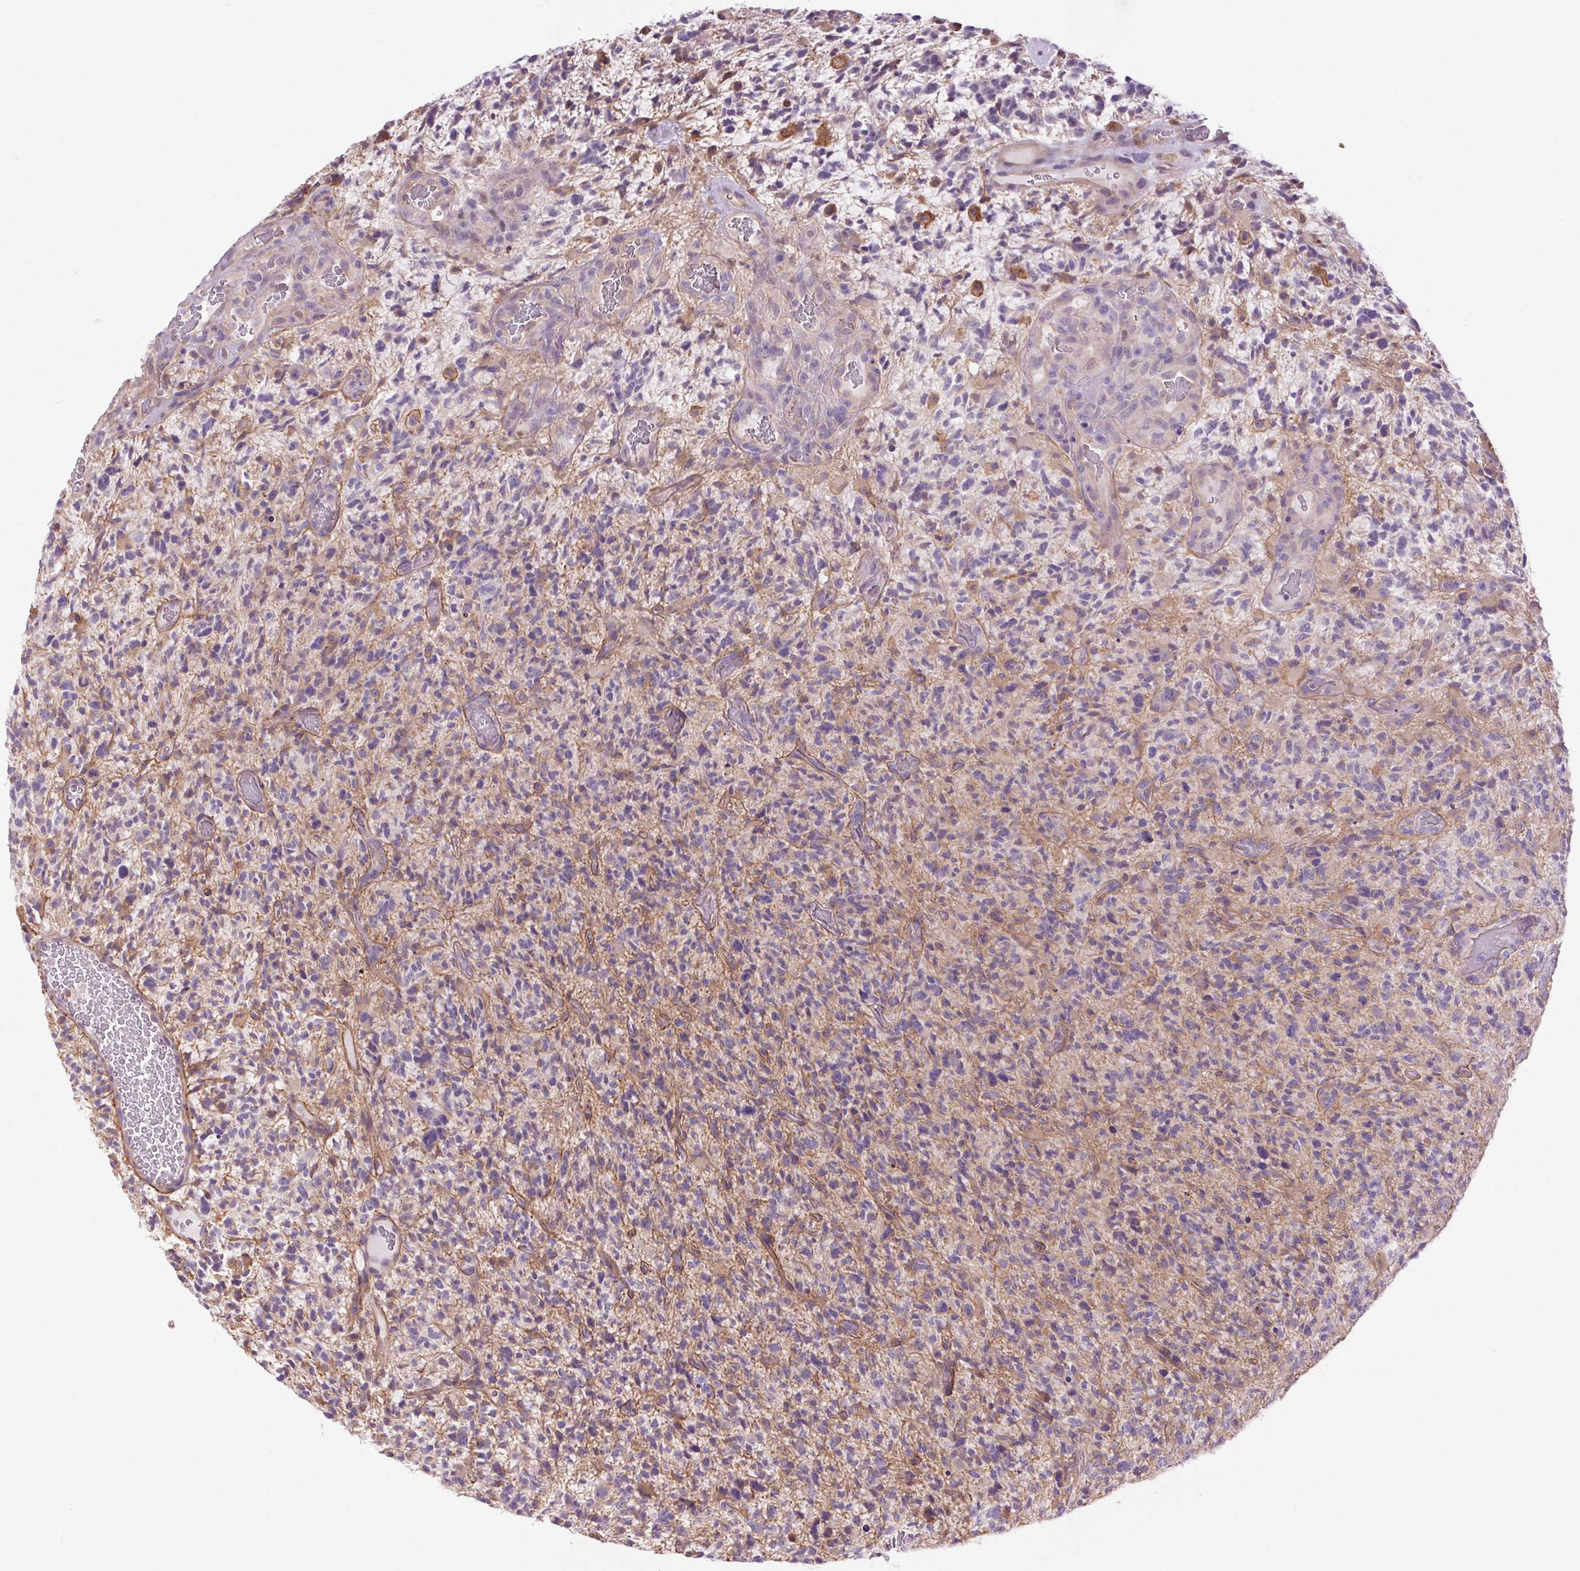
{"staining": {"intensity": "negative", "quantity": "none", "location": "none"}, "tissue": "glioma", "cell_type": "Tumor cells", "image_type": "cancer", "snomed": [{"axis": "morphology", "description": "Glioma, malignant, High grade"}, {"axis": "topography", "description": "Brain"}], "caption": "The immunohistochemistry (IHC) image has no significant expression in tumor cells of glioma tissue.", "gene": "TM6SF1", "patient": {"sex": "female", "age": 71}}